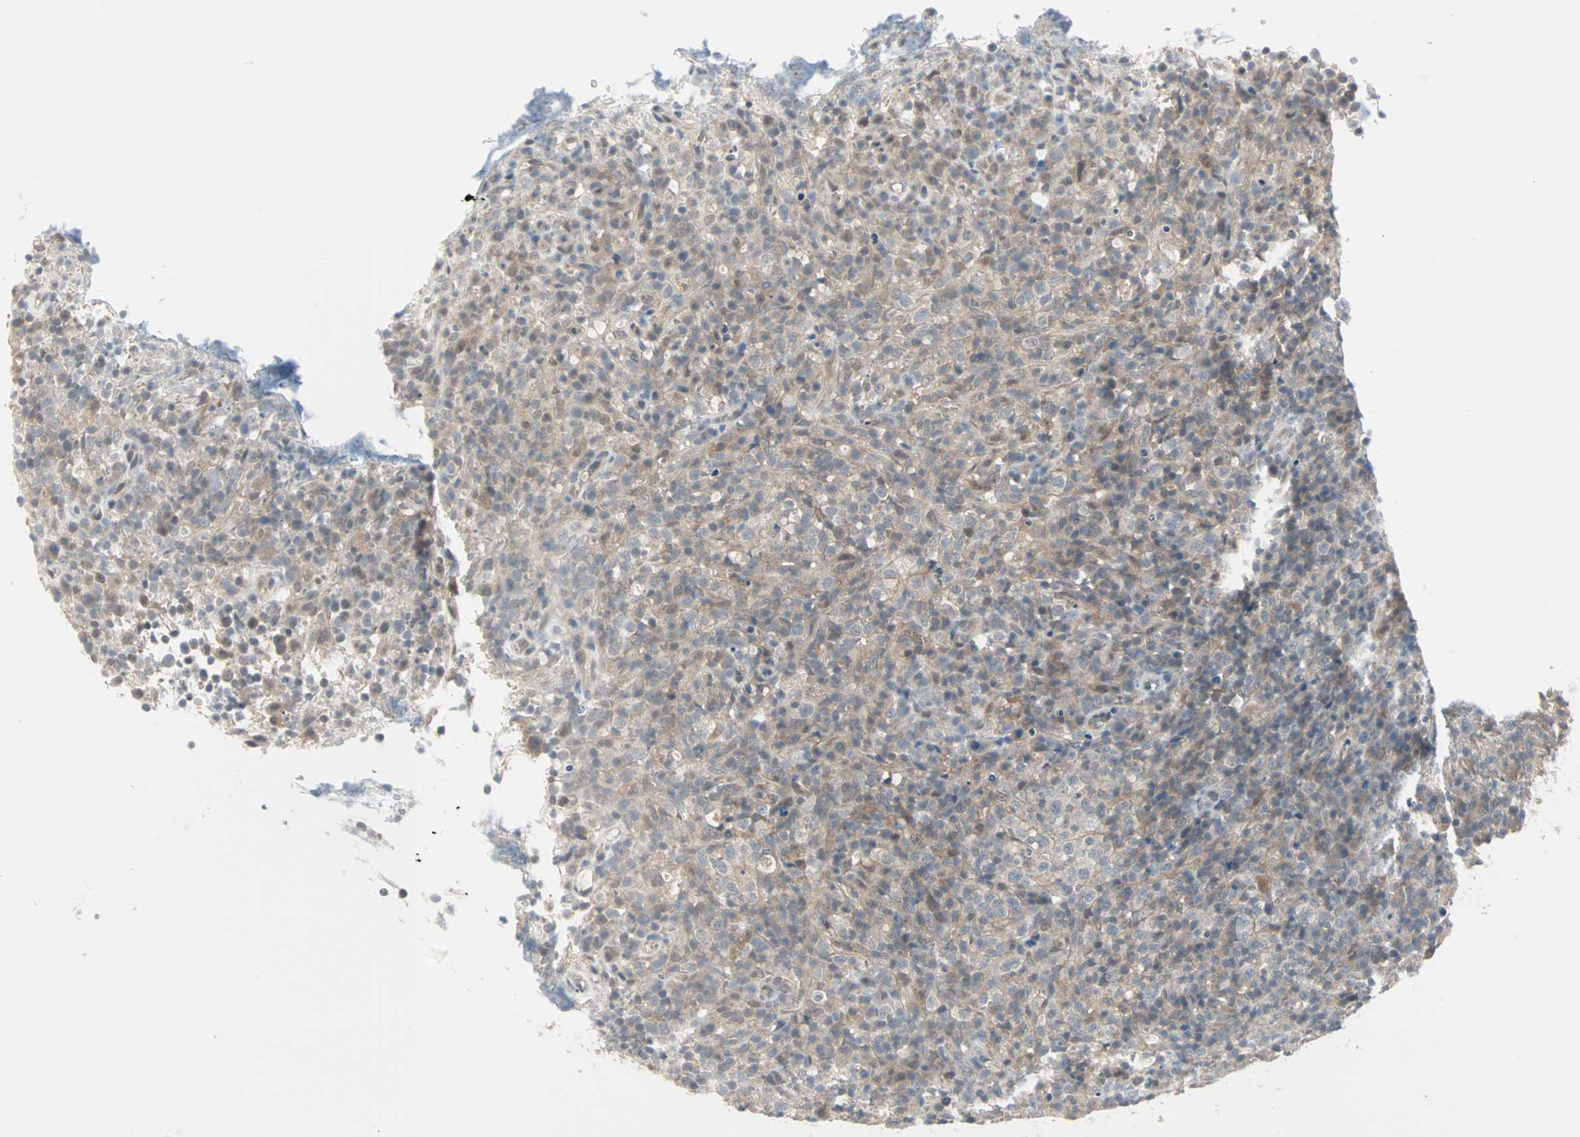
{"staining": {"intensity": "moderate", "quantity": "25%-75%", "location": "cytoplasmic/membranous"}, "tissue": "lymphoma", "cell_type": "Tumor cells", "image_type": "cancer", "snomed": [{"axis": "morphology", "description": "Malignant lymphoma, non-Hodgkin's type, High grade"}, {"axis": "topography", "description": "Lymph node"}], "caption": "High-magnification brightfield microscopy of high-grade malignant lymphoma, non-Hodgkin's type stained with DAB (3,3'-diaminobenzidine) (brown) and counterstained with hematoxylin (blue). tumor cells exhibit moderate cytoplasmic/membranous staining is seen in about25%-75% of cells.", "gene": "PTPA", "patient": {"sex": "female", "age": 76}}